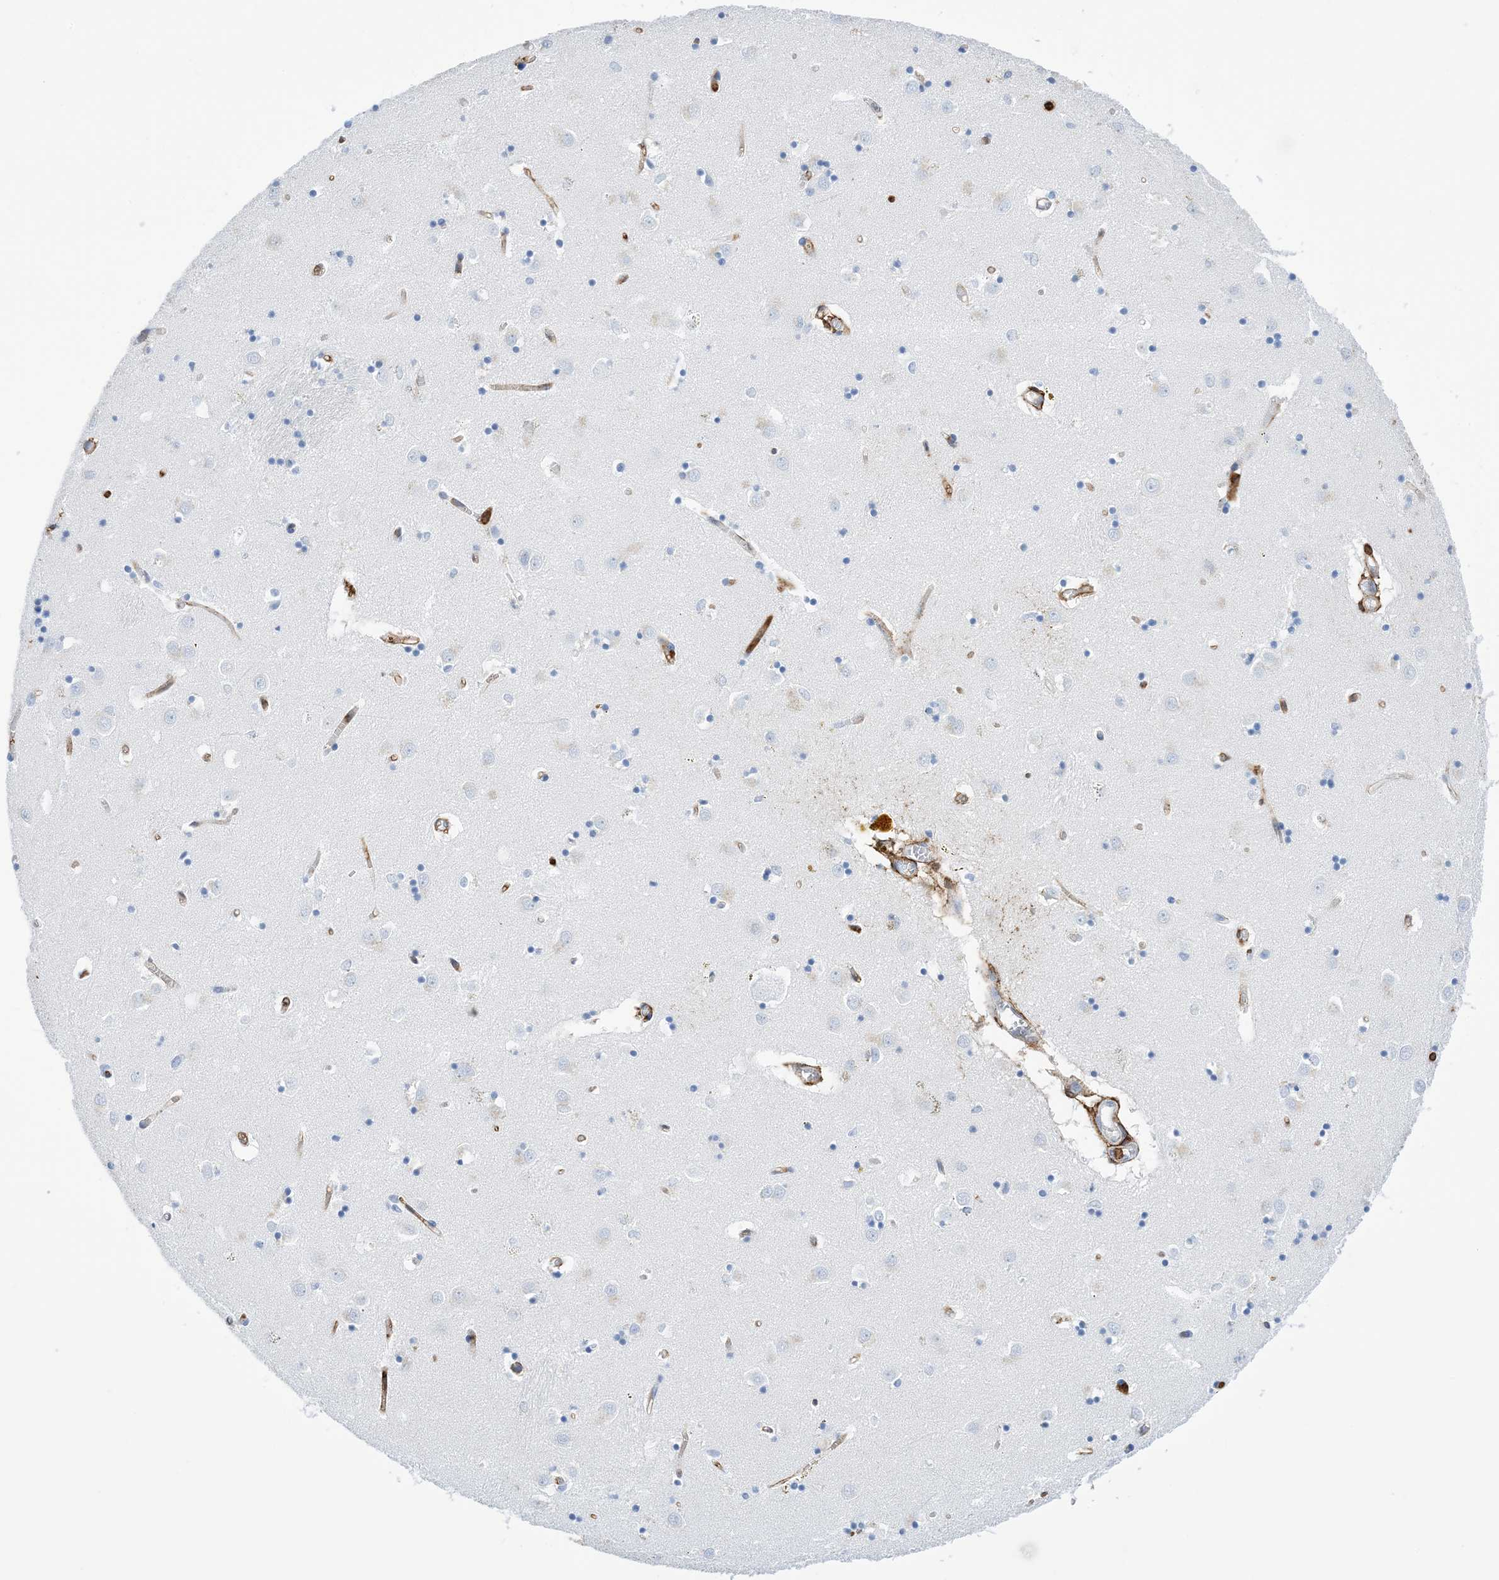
{"staining": {"intensity": "negative", "quantity": "none", "location": "none"}, "tissue": "caudate", "cell_type": "Glial cells", "image_type": "normal", "snomed": [{"axis": "morphology", "description": "Normal tissue, NOS"}, {"axis": "topography", "description": "Lateral ventricle wall"}], "caption": "Caudate stained for a protein using IHC displays no expression glial cells.", "gene": "ANXA1", "patient": {"sex": "male", "age": 70}}